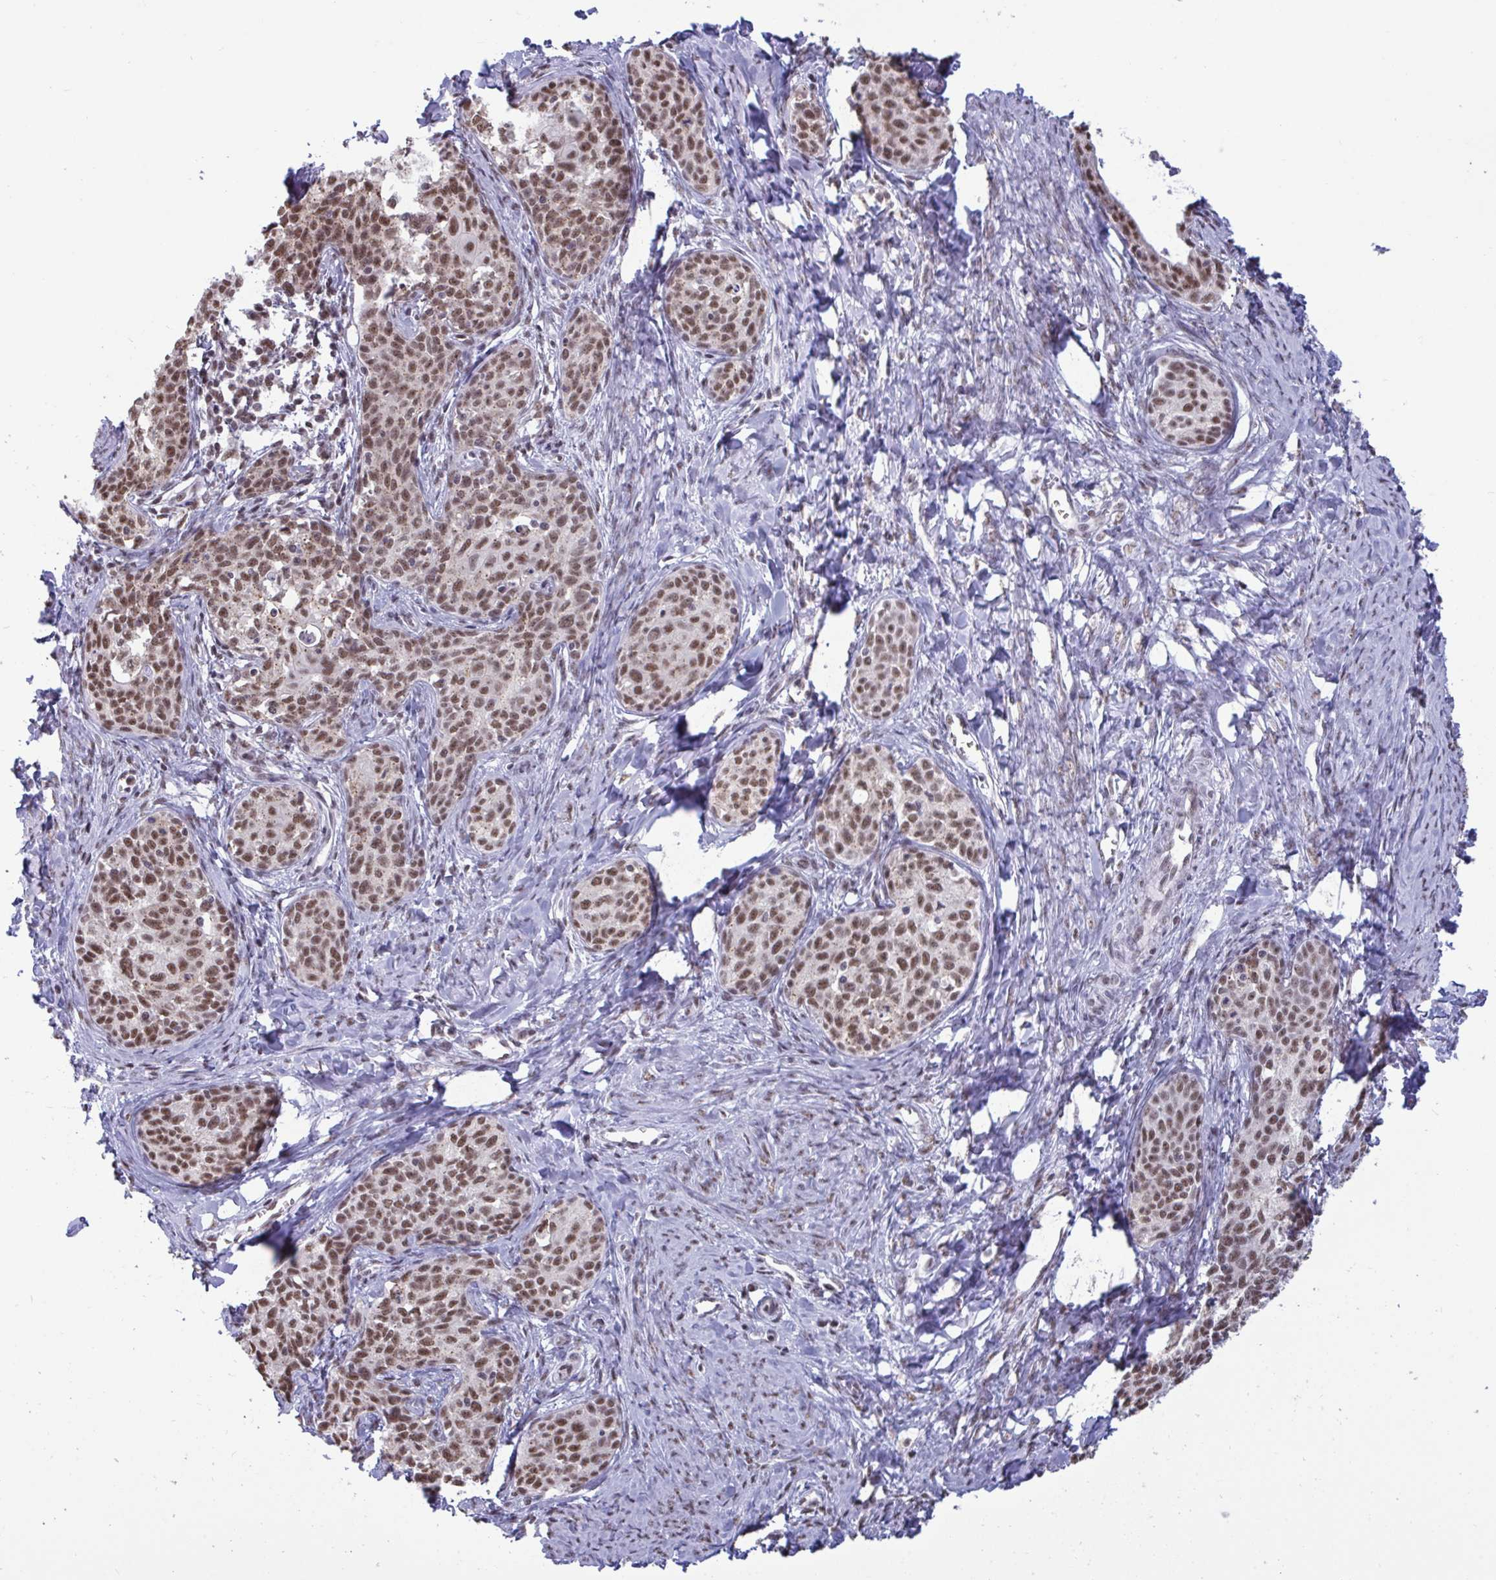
{"staining": {"intensity": "moderate", "quantity": ">75%", "location": "nuclear"}, "tissue": "cervical cancer", "cell_type": "Tumor cells", "image_type": "cancer", "snomed": [{"axis": "morphology", "description": "Squamous cell carcinoma, NOS"}, {"axis": "morphology", "description": "Adenocarcinoma, NOS"}, {"axis": "topography", "description": "Cervix"}], "caption": "Tumor cells display medium levels of moderate nuclear staining in about >75% of cells in human squamous cell carcinoma (cervical).", "gene": "PUF60", "patient": {"sex": "female", "age": 52}}